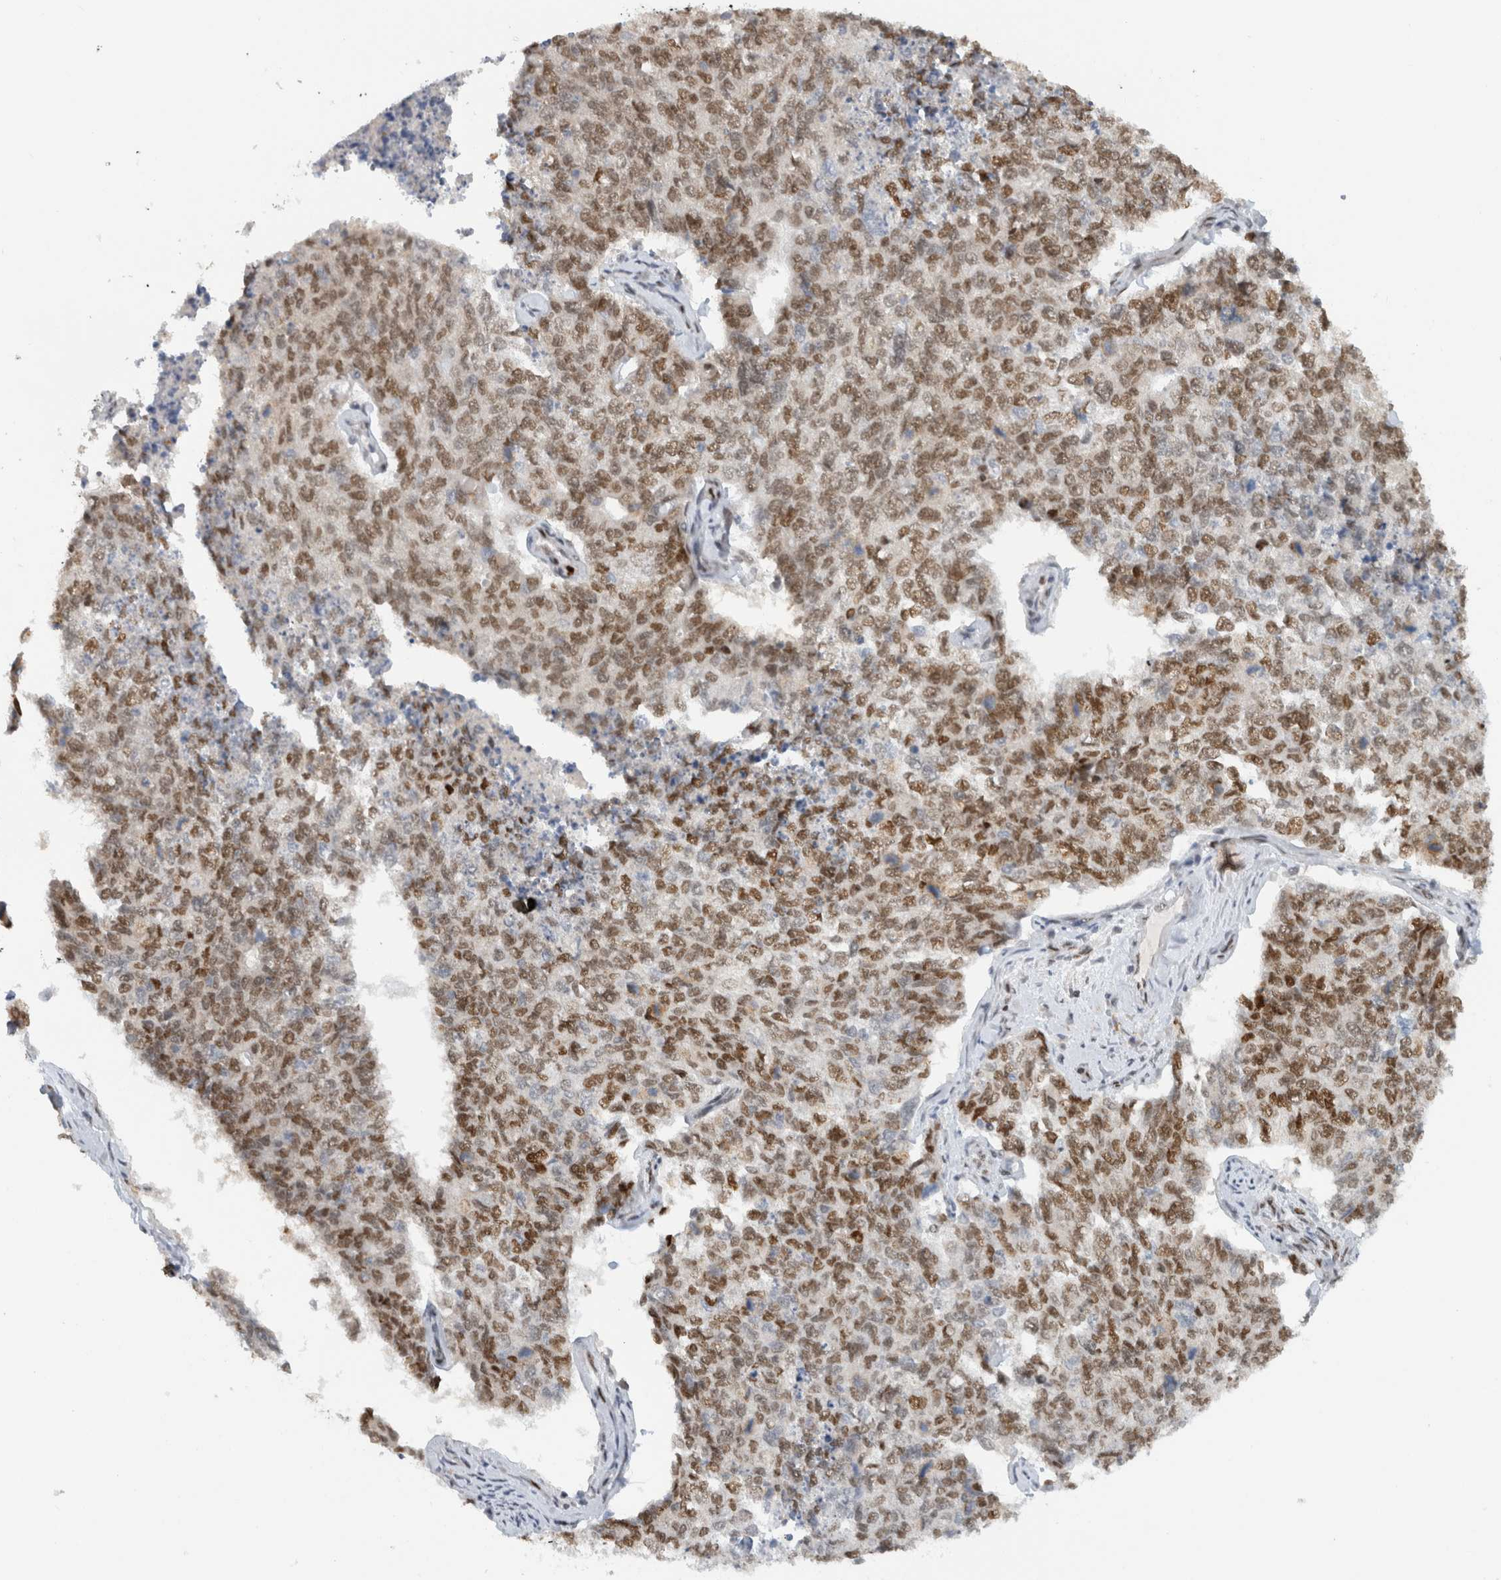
{"staining": {"intensity": "moderate", "quantity": "25%-75%", "location": "nuclear"}, "tissue": "cervical cancer", "cell_type": "Tumor cells", "image_type": "cancer", "snomed": [{"axis": "morphology", "description": "Squamous cell carcinoma, NOS"}, {"axis": "topography", "description": "Cervix"}], "caption": "Cervical squamous cell carcinoma was stained to show a protein in brown. There is medium levels of moderate nuclear positivity in approximately 25%-75% of tumor cells. Nuclei are stained in blue.", "gene": "HNRNPR", "patient": {"sex": "female", "age": 63}}